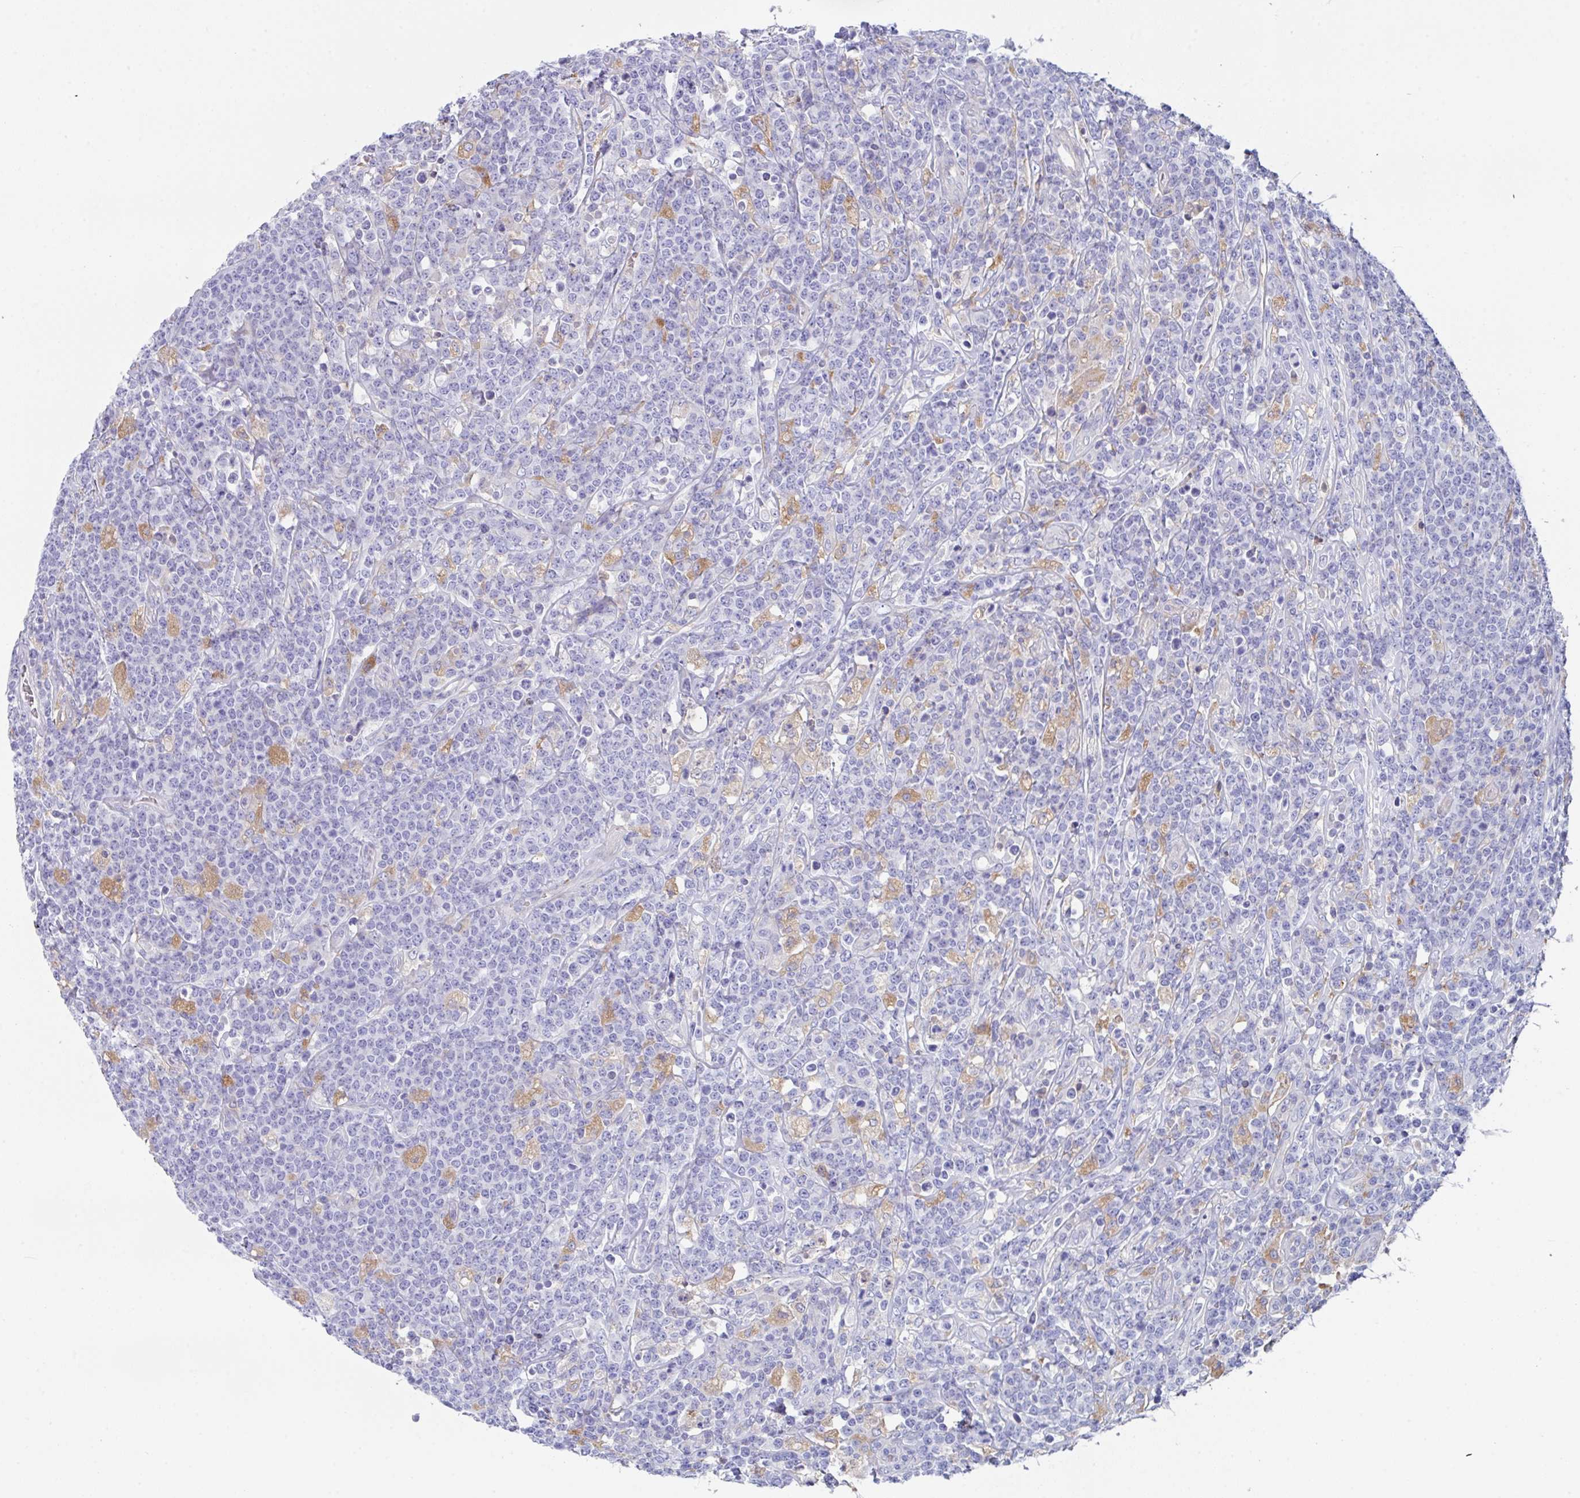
{"staining": {"intensity": "negative", "quantity": "none", "location": "none"}, "tissue": "lymphoma", "cell_type": "Tumor cells", "image_type": "cancer", "snomed": [{"axis": "morphology", "description": "Malignant lymphoma, non-Hodgkin's type, High grade"}, {"axis": "topography", "description": "Small intestine"}], "caption": "Immunohistochemical staining of human lymphoma displays no significant expression in tumor cells. The staining was performed using DAB (3,3'-diaminobenzidine) to visualize the protein expression in brown, while the nuclei were stained in blue with hematoxylin (Magnification: 20x).", "gene": "TFAP2C", "patient": {"sex": "male", "age": 8}}